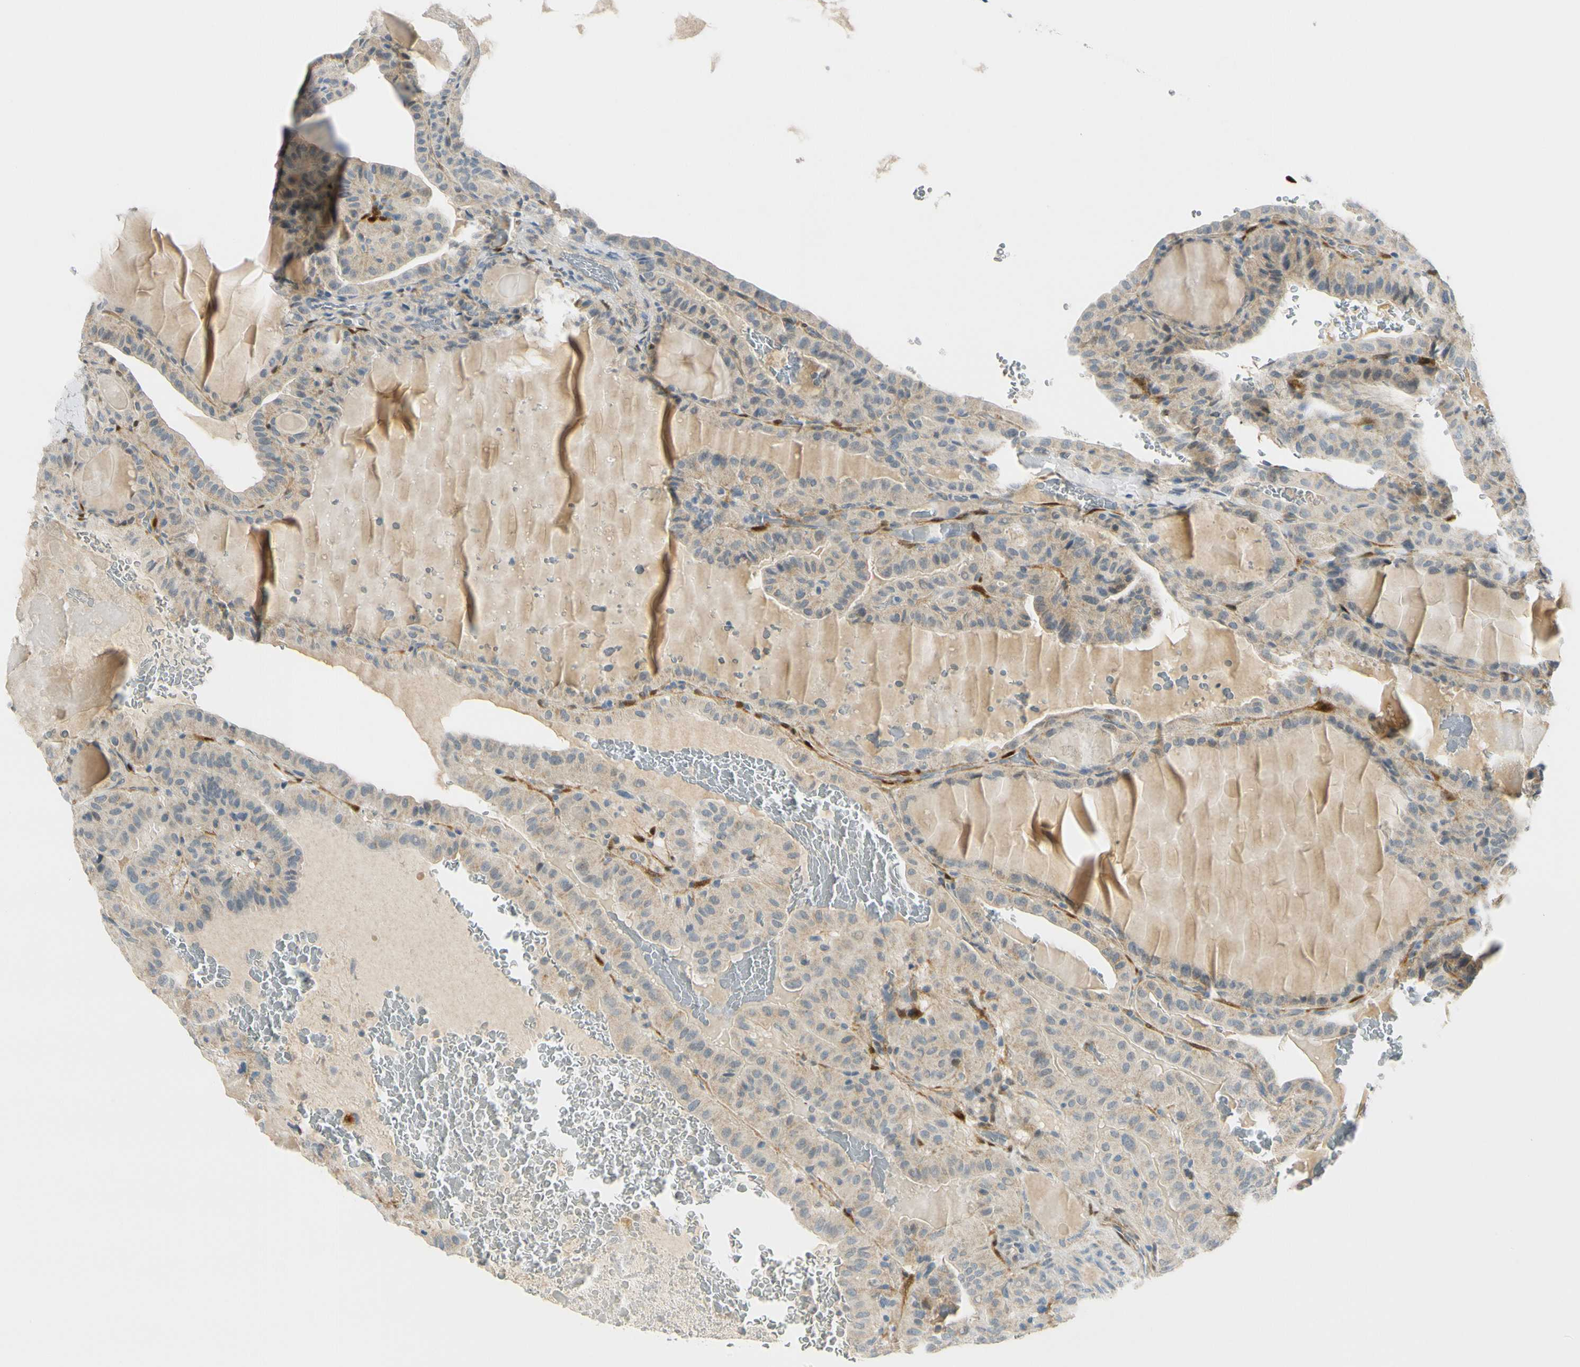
{"staining": {"intensity": "weak", "quantity": ">75%", "location": "cytoplasmic/membranous"}, "tissue": "thyroid cancer", "cell_type": "Tumor cells", "image_type": "cancer", "snomed": [{"axis": "morphology", "description": "Papillary adenocarcinoma, NOS"}, {"axis": "topography", "description": "Thyroid gland"}], "caption": "Thyroid papillary adenocarcinoma stained with a brown dye reveals weak cytoplasmic/membranous positive positivity in approximately >75% of tumor cells.", "gene": "FHL2", "patient": {"sex": "male", "age": 77}}